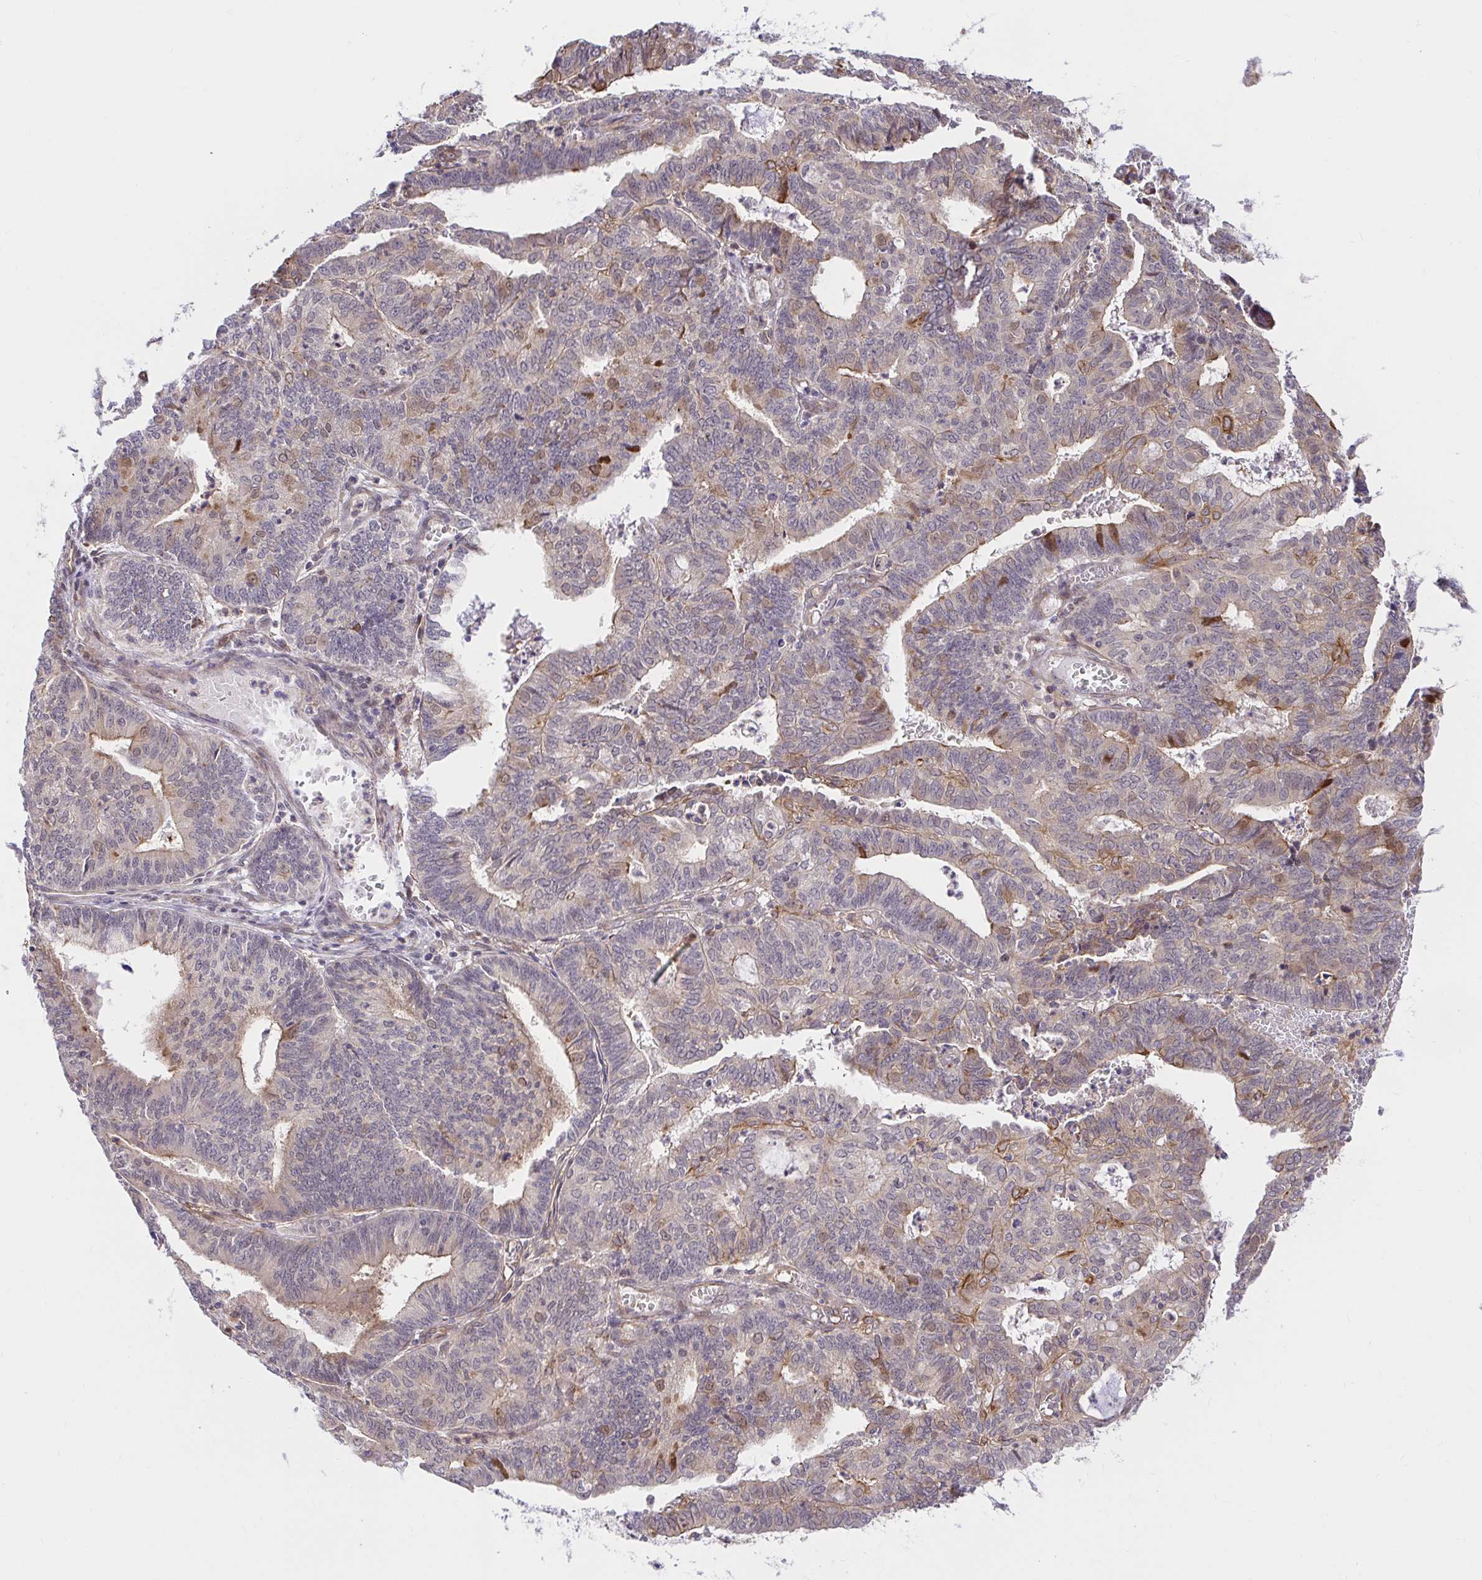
{"staining": {"intensity": "moderate", "quantity": "<25%", "location": "cytoplasmic/membranous,nuclear"}, "tissue": "endometrial cancer", "cell_type": "Tumor cells", "image_type": "cancer", "snomed": [{"axis": "morphology", "description": "Adenocarcinoma, NOS"}, {"axis": "topography", "description": "Endometrium"}], "caption": "Human endometrial cancer stained for a protein (brown) shows moderate cytoplasmic/membranous and nuclear positive staining in approximately <25% of tumor cells.", "gene": "TRIM55", "patient": {"sex": "female", "age": 61}}